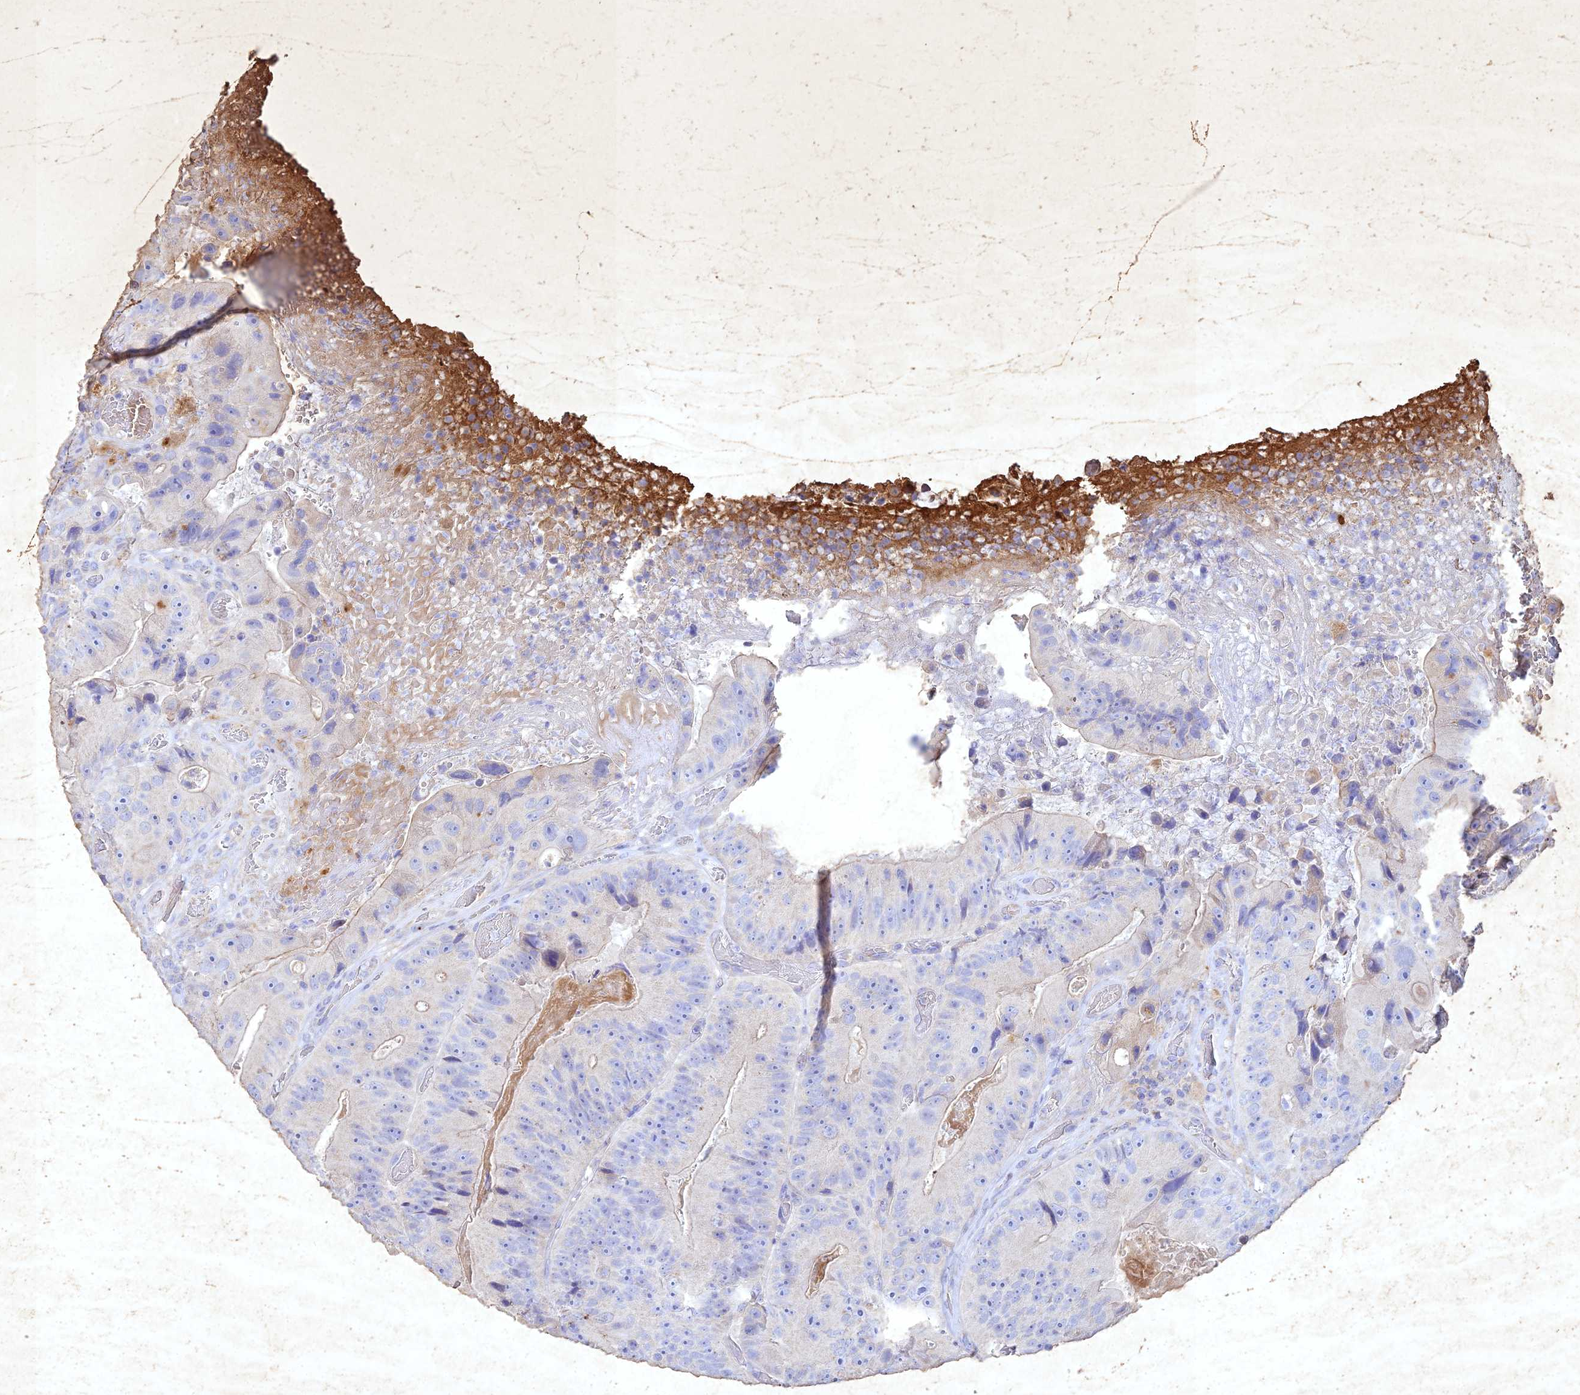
{"staining": {"intensity": "negative", "quantity": "none", "location": "none"}, "tissue": "colorectal cancer", "cell_type": "Tumor cells", "image_type": "cancer", "snomed": [{"axis": "morphology", "description": "Adenocarcinoma, NOS"}, {"axis": "topography", "description": "Colon"}], "caption": "Immunohistochemistry (IHC) of human adenocarcinoma (colorectal) exhibits no positivity in tumor cells.", "gene": "NDUFV1", "patient": {"sex": "female", "age": 86}}